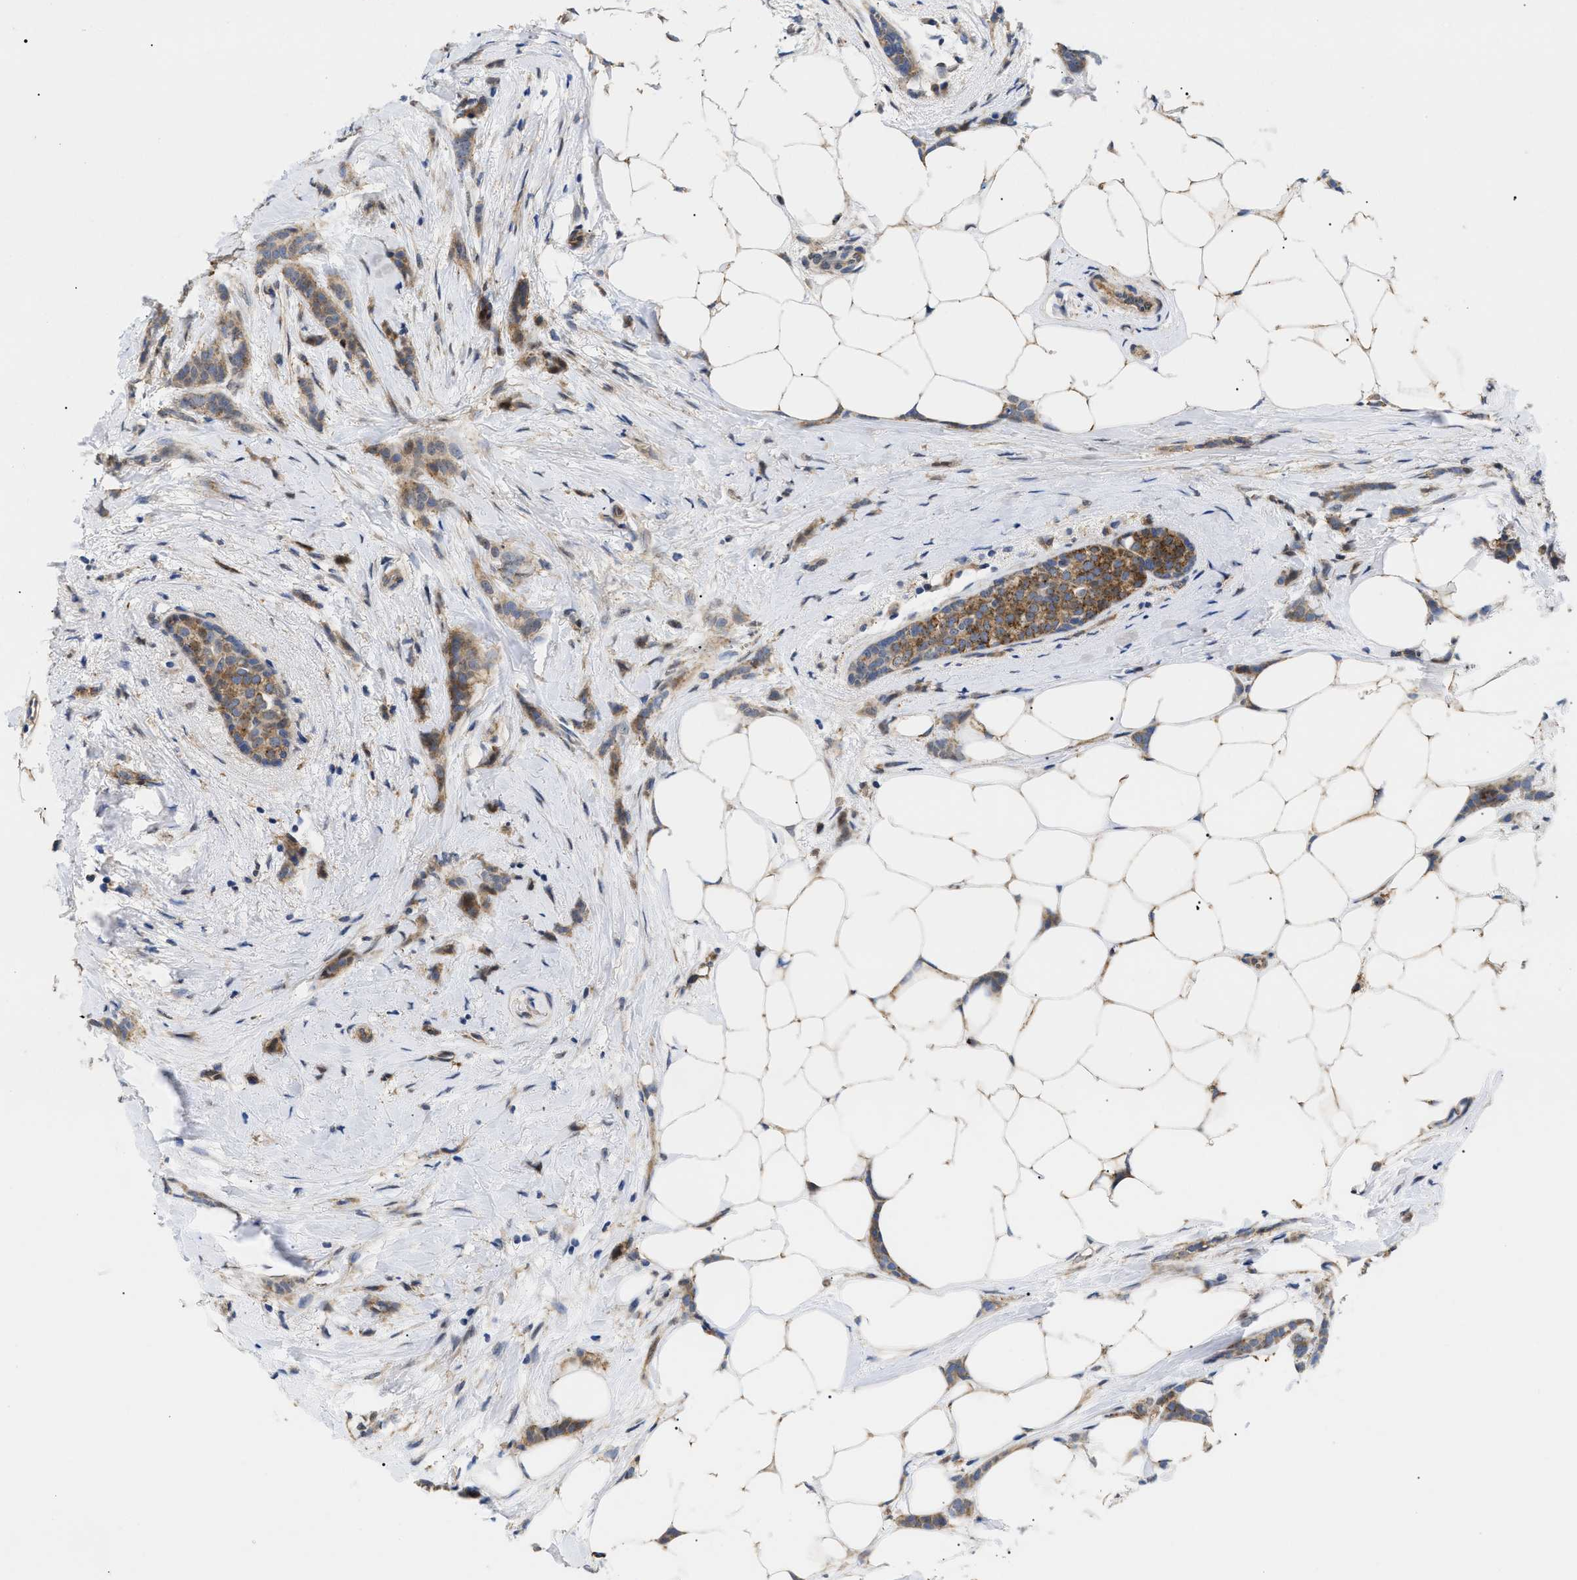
{"staining": {"intensity": "moderate", "quantity": ">75%", "location": "cytoplasmic/membranous"}, "tissue": "breast cancer", "cell_type": "Tumor cells", "image_type": "cancer", "snomed": [{"axis": "morphology", "description": "Lobular carcinoma, in situ"}, {"axis": "morphology", "description": "Lobular carcinoma"}, {"axis": "topography", "description": "Breast"}], "caption": "Breast cancer tissue demonstrates moderate cytoplasmic/membranous staining in approximately >75% of tumor cells, visualized by immunohistochemistry.", "gene": "SFXN5", "patient": {"sex": "female", "age": 41}}